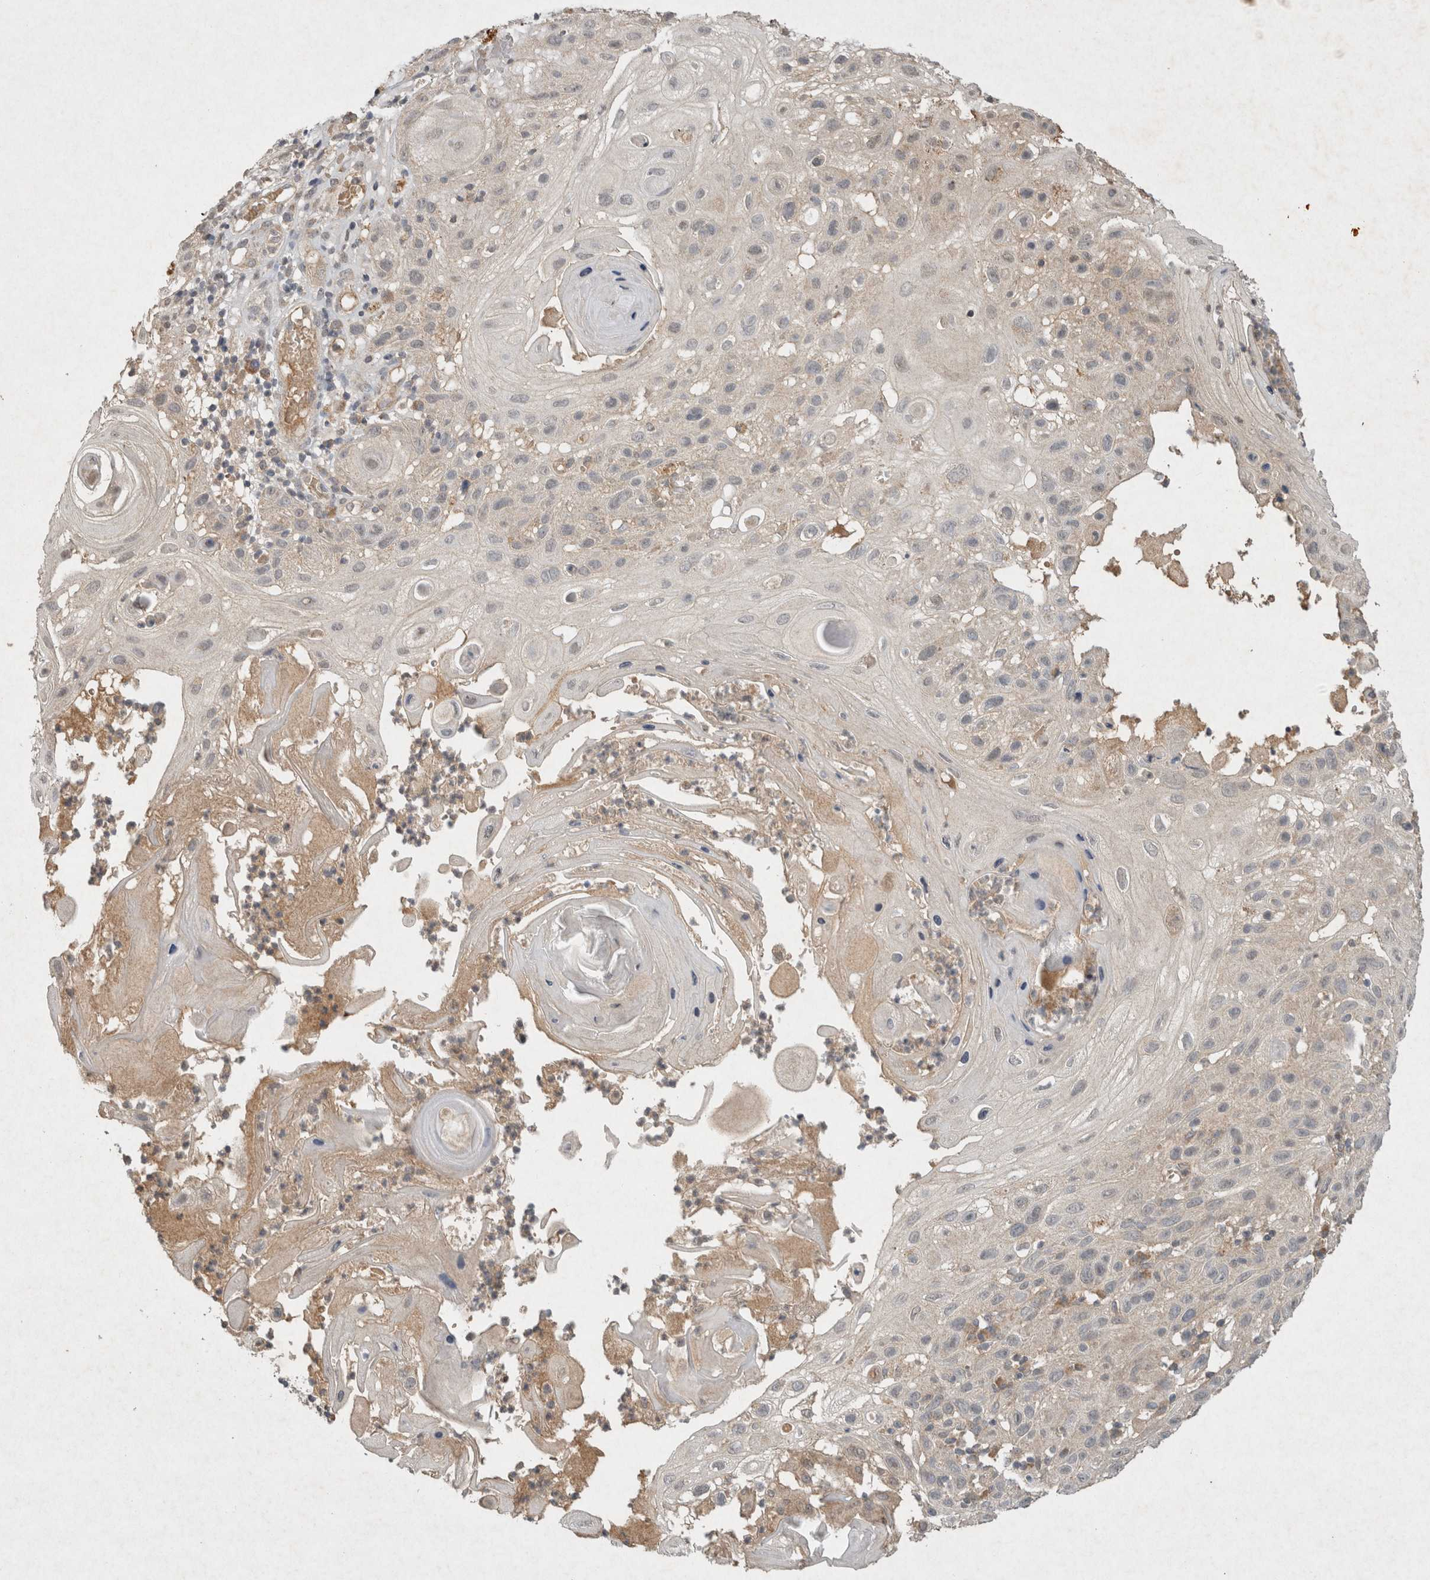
{"staining": {"intensity": "negative", "quantity": "none", "location": "none"}, "tissue": "skin cancer", "cell_type": "Tumor cells", "image_type": "cancer", "snomed": [{"axis": "morphology", "description": "Normal tissue, NOS"}, {"axis": "morphology", "description": "Squamous cell carcinoma, NOS"}, {"axis": "topography", "description": "Skin"}], "caption": "Tumor cells show no significant protein expression in skin cancer.", "gene": "LOXL2", "patient": {"sex": "female", "age": 96}}